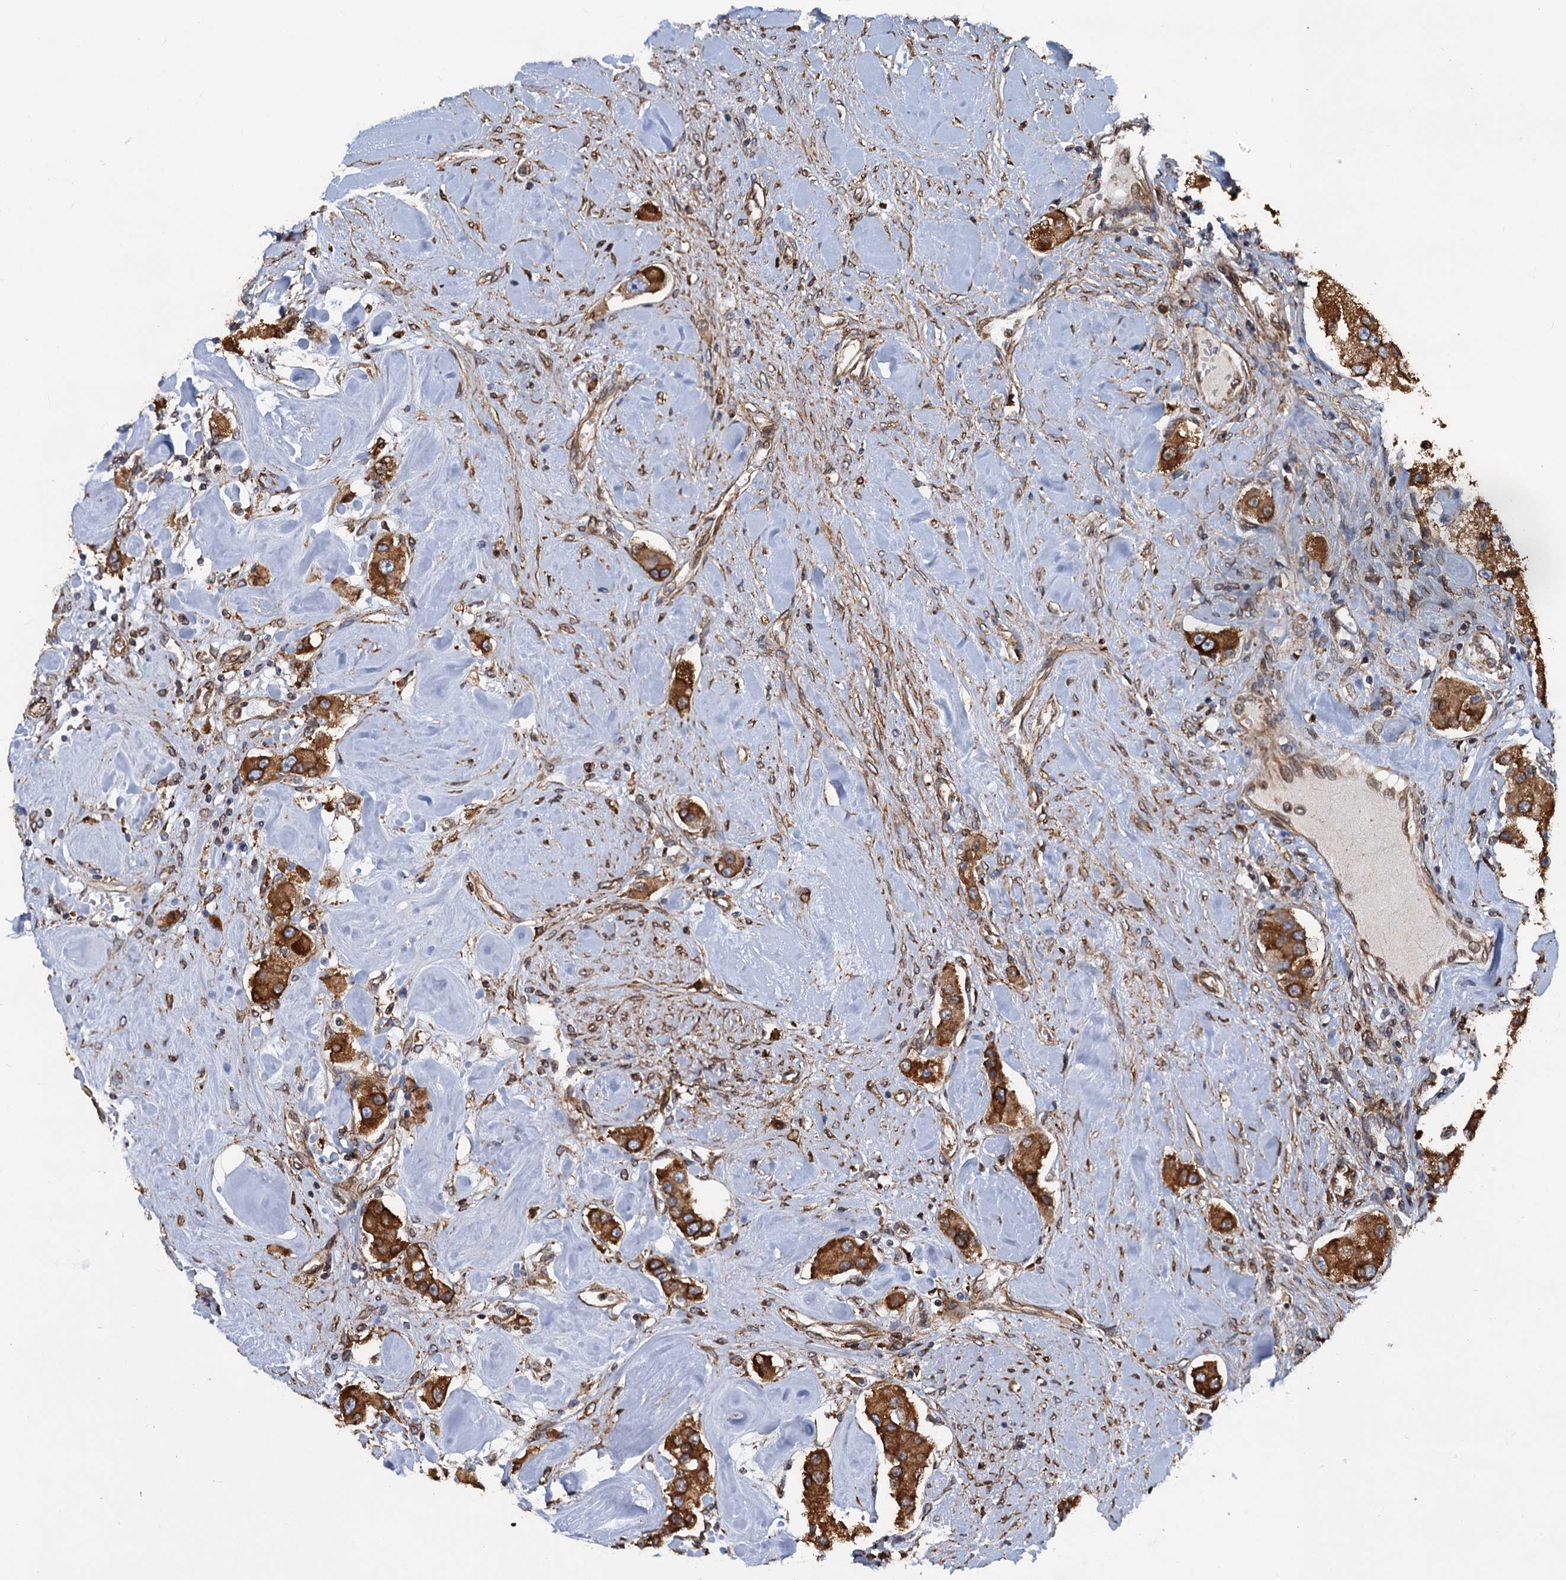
{"staining": {"intensity": "strong", "quantity": ">75%", "location": "cytoplasmic/membranous"}, "tissue": "carcinoid", "cell_type": "Tumor cells", "image_type": "cancer", "snomed": [{"axis": "morphology", "description": "Carcinoid, malignant, NOS"}, {"axis": "topography", "description": "Pancreas"}], "caption": "The micrograph displays staining of malignant carcinoid, revealing strong cytoplasmic/membranous protein positivity (brown color) within tumor cells.", "gene": "ARMC5", "patient": {"sex": "male", "age": 41}}